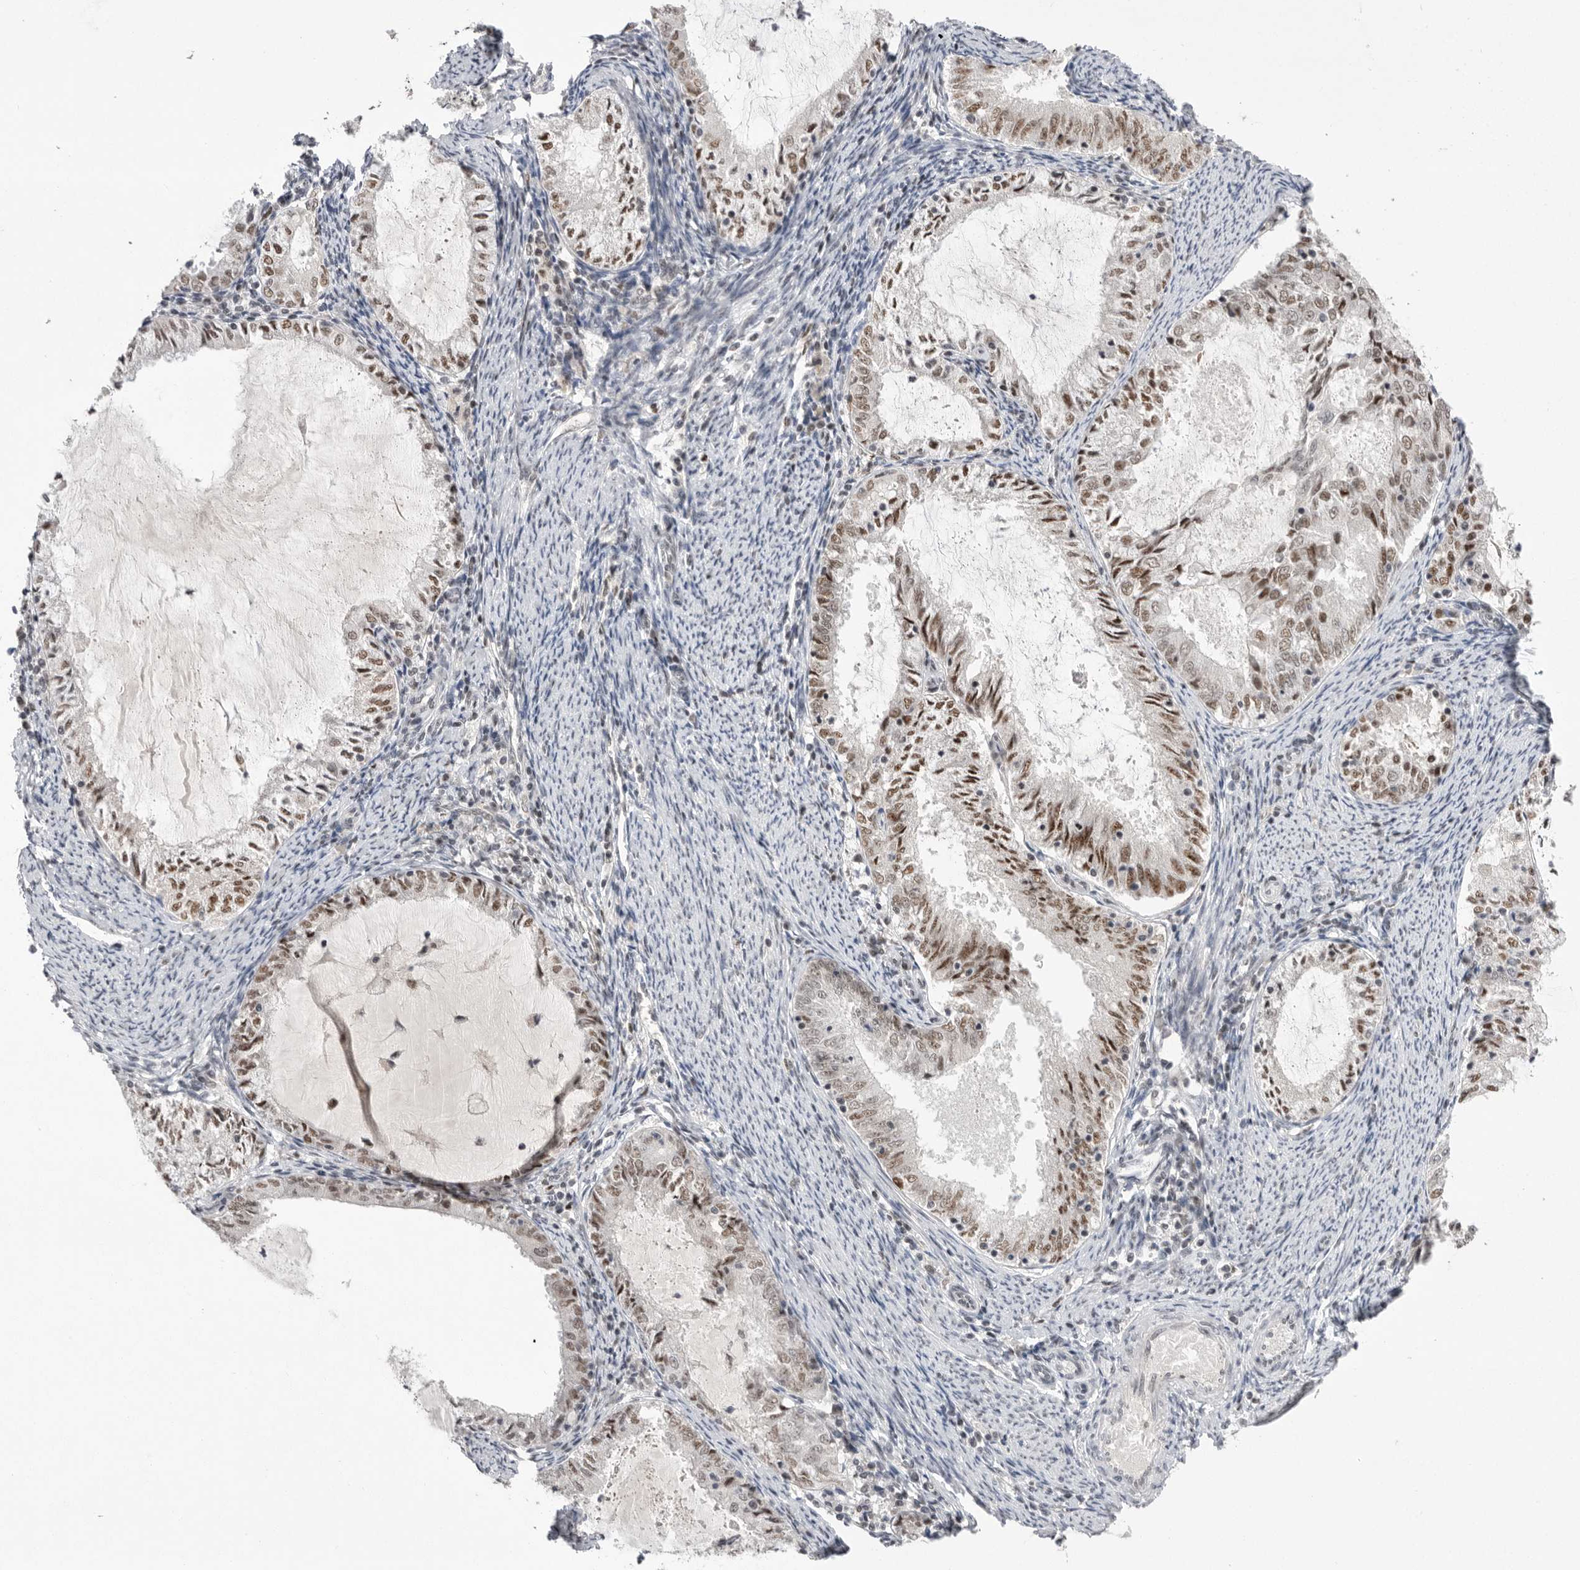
{"staining": {"intensity": "moderate", "quantity": ">75%", "location": "nuclear"}, "tissue": "endometrial cancer", "cell_type": "Tumor cells", "image_type": "cancer", "snomed": [{"axis": "morphology", "description": "Adenocarcinoma, NOS"}, {"axis": "topography", "description": "Endometrium"}], "caption": "An image showing moderate nuclear positivity in approximately >75% of tumor cells in endometrial adenocarcinoma, as visualized by brown immunohistochemical staining.", "gene": "POU5F1", "patient": {"sex": "female", "age": 57}}